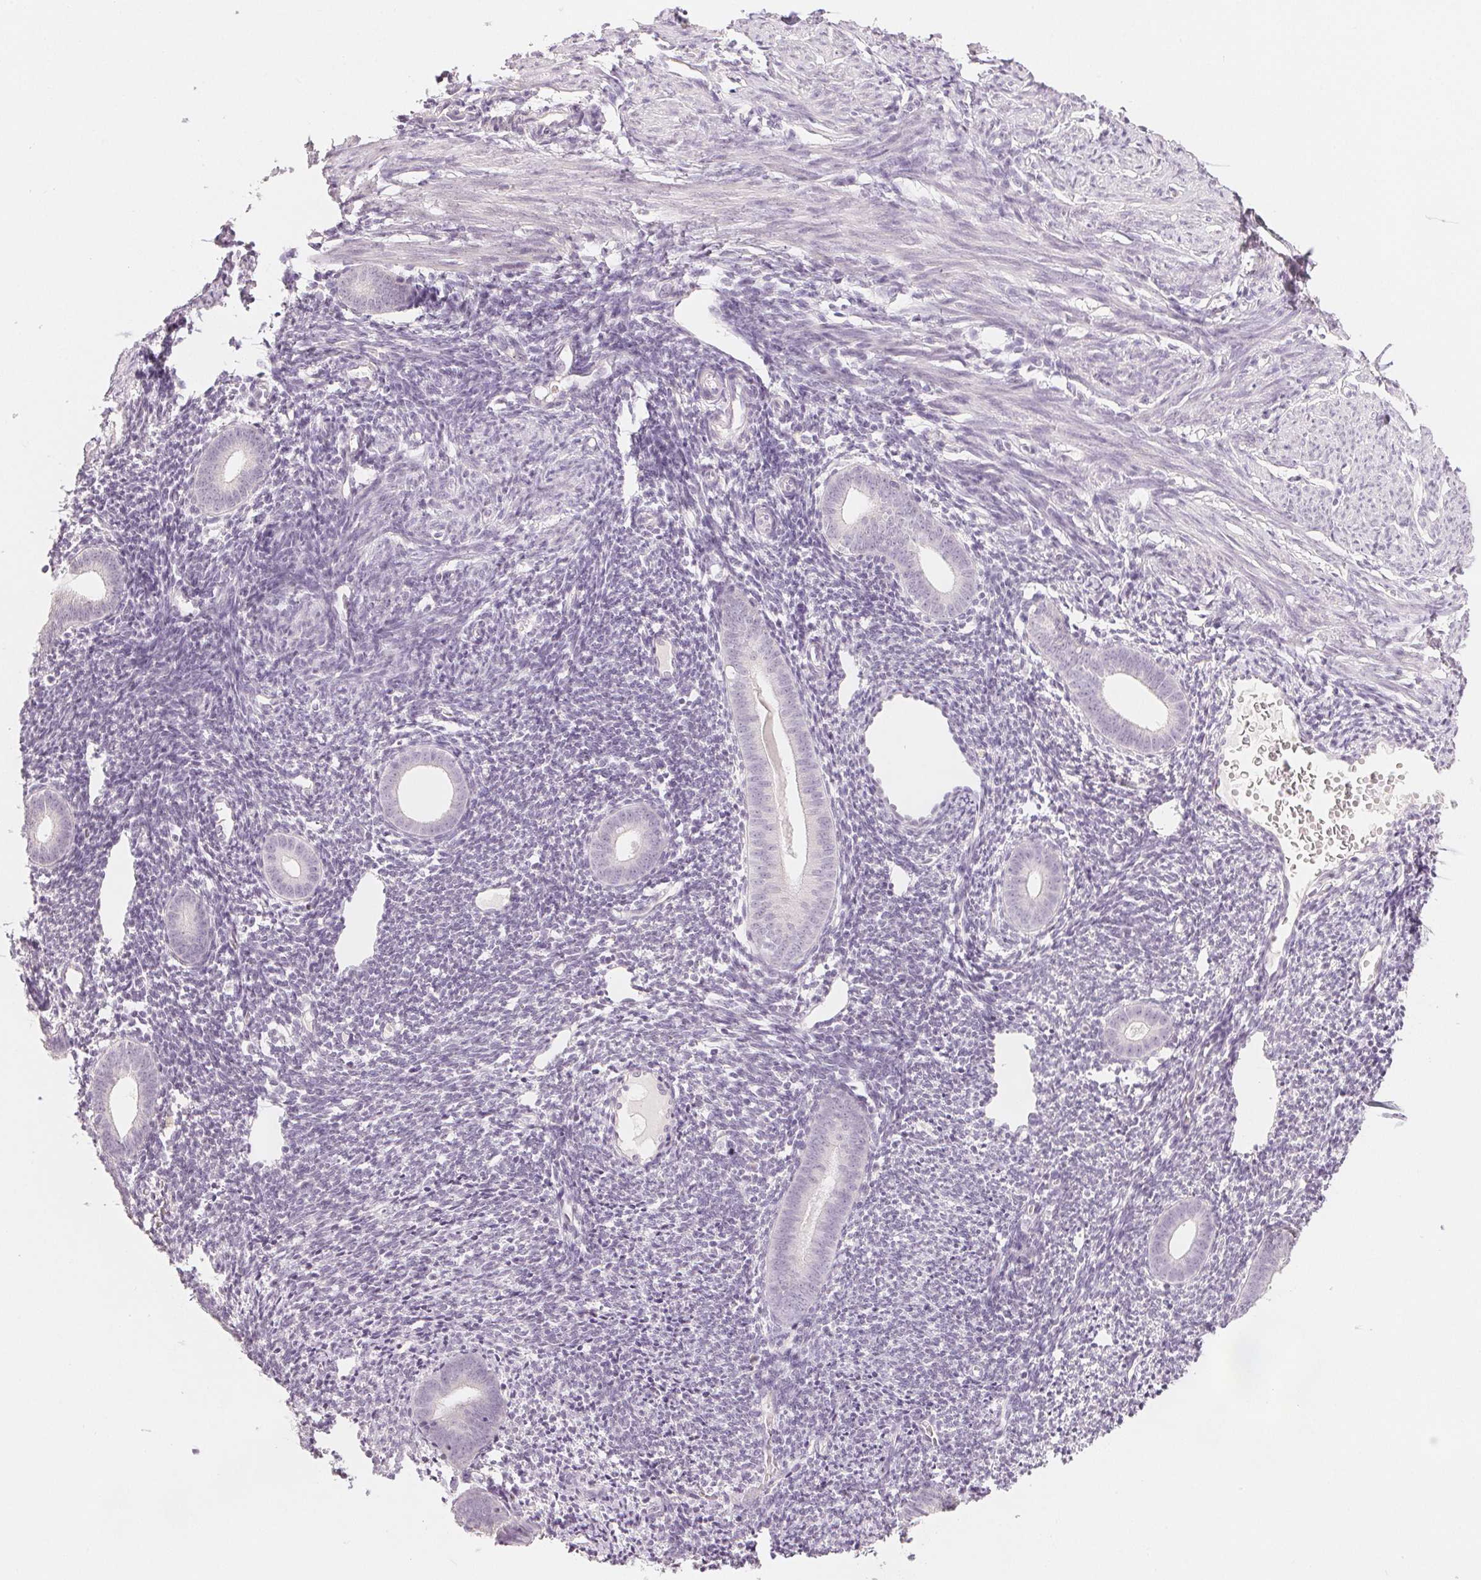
{"staining": {"intensity": "negative", "quantity": "none", "location": "none"}, "tissue": "endometrium", "cell_type": "Cells in endometrial stroma", "image_type": "normal", "snomed": [{"axis": "morphology", "description": "Normal tissue, NOS"}, {"axis": "topography", "description": "Endometrium"}], "caption": "Immunohistochemical staining of benign endometrium exhibits no significant staining in cells in endometrial stroma. (Immunohistochemistry (ihc), brightfield microscopy, high magnification).", "gene": "SLC27A5", "patient": {"sex": "female", "age": 39}}